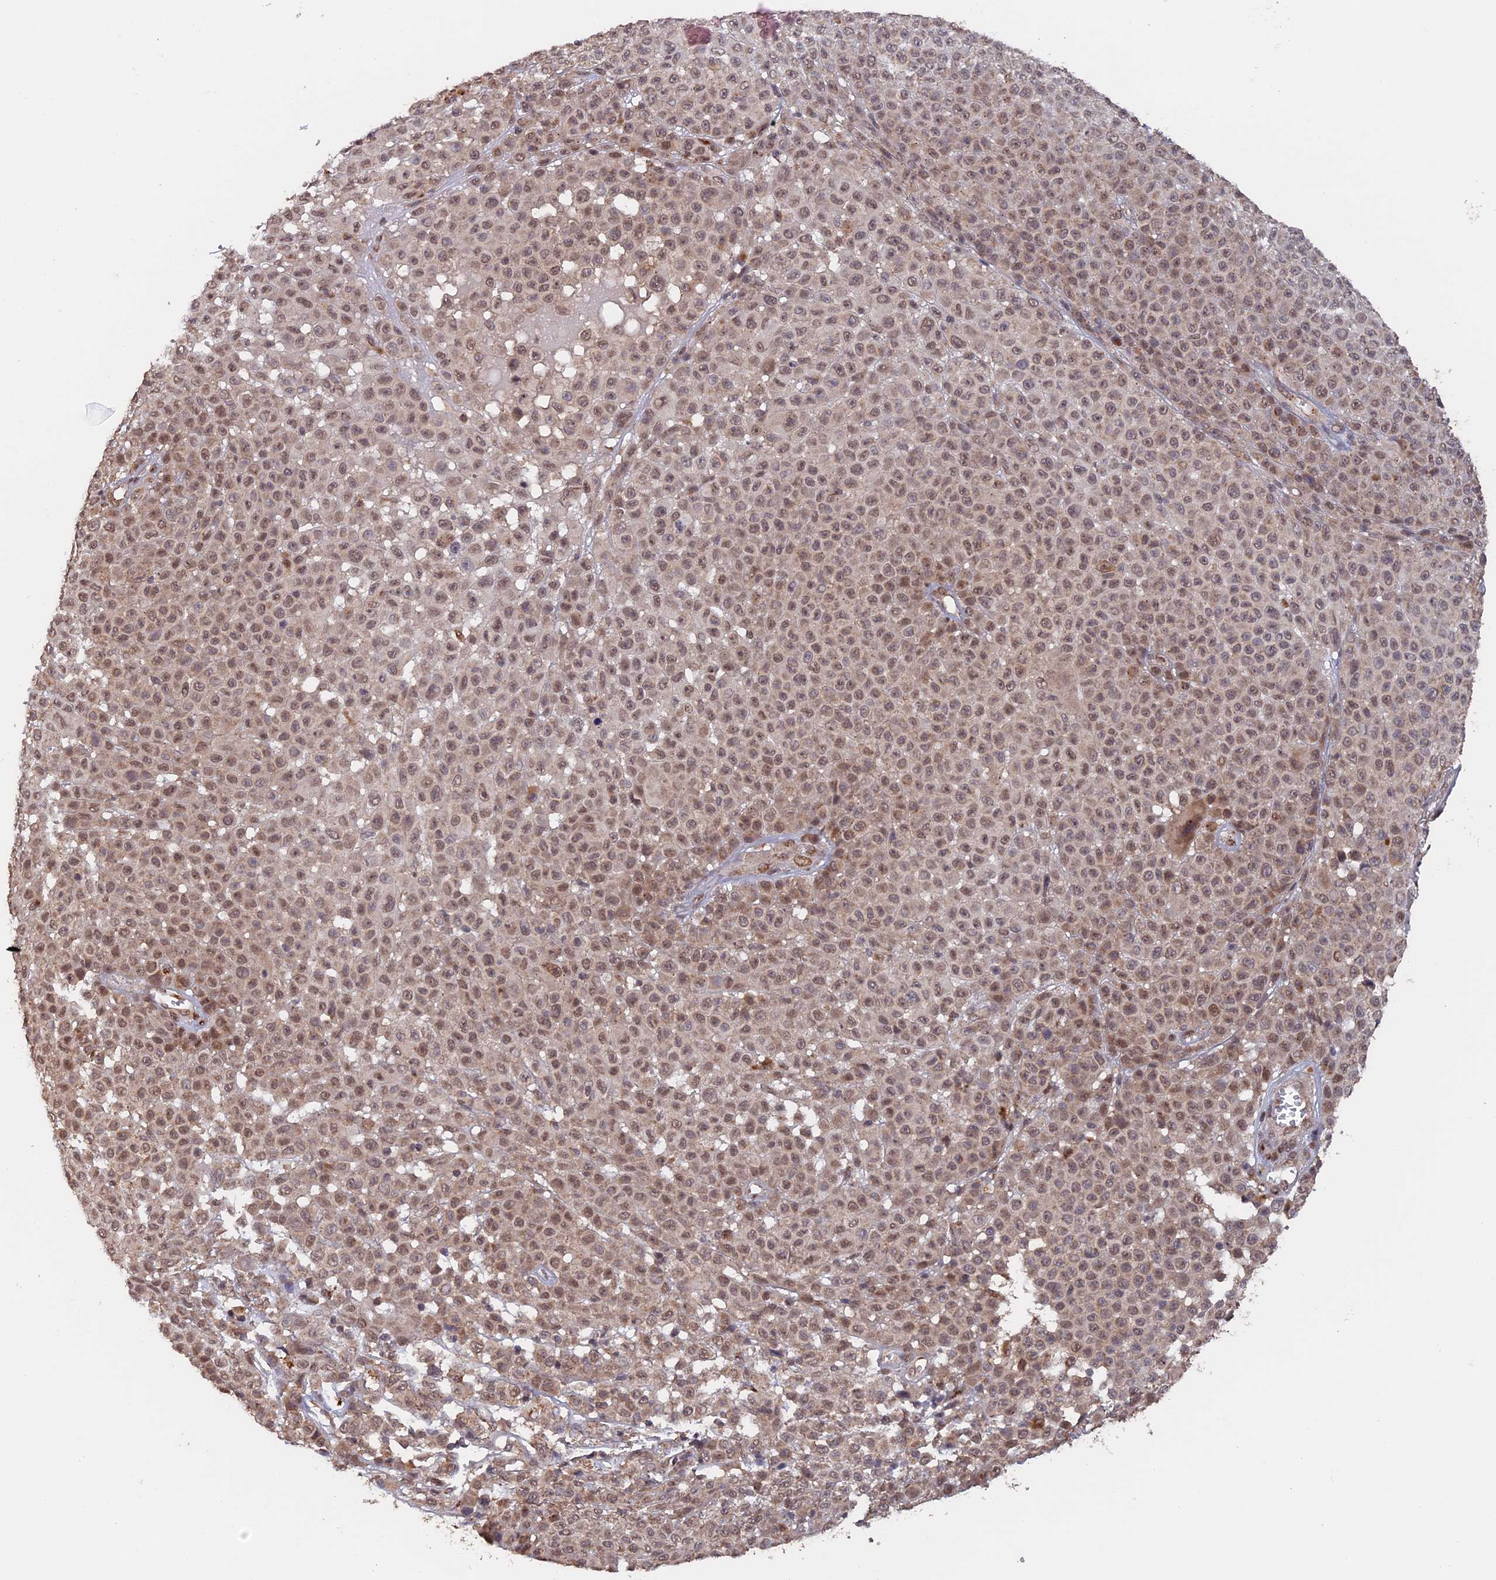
{"staining": {"intensity": "moderate", "quantity": ">75%", "location": "cytoplasmic/membranous,nuclear"}, "tissue": "melanoma", "cell_type": "Tumor cells", "image_type": "cancer", "snomed": [{"axis": "morphology", "description": "Malignant melanoma, NOS"}, {"axis": "topography", "description": "Skin"}], "caption": "IHC photomicrograph of malignant melanoma stained for a protein (brown), which reveals medium levels of moderate cytoplasmic/membranous and nuclear positivity in about >75% of tumor cells.", "gene": "PIGQ", "patient": {"sex": "female", "age": 94}}